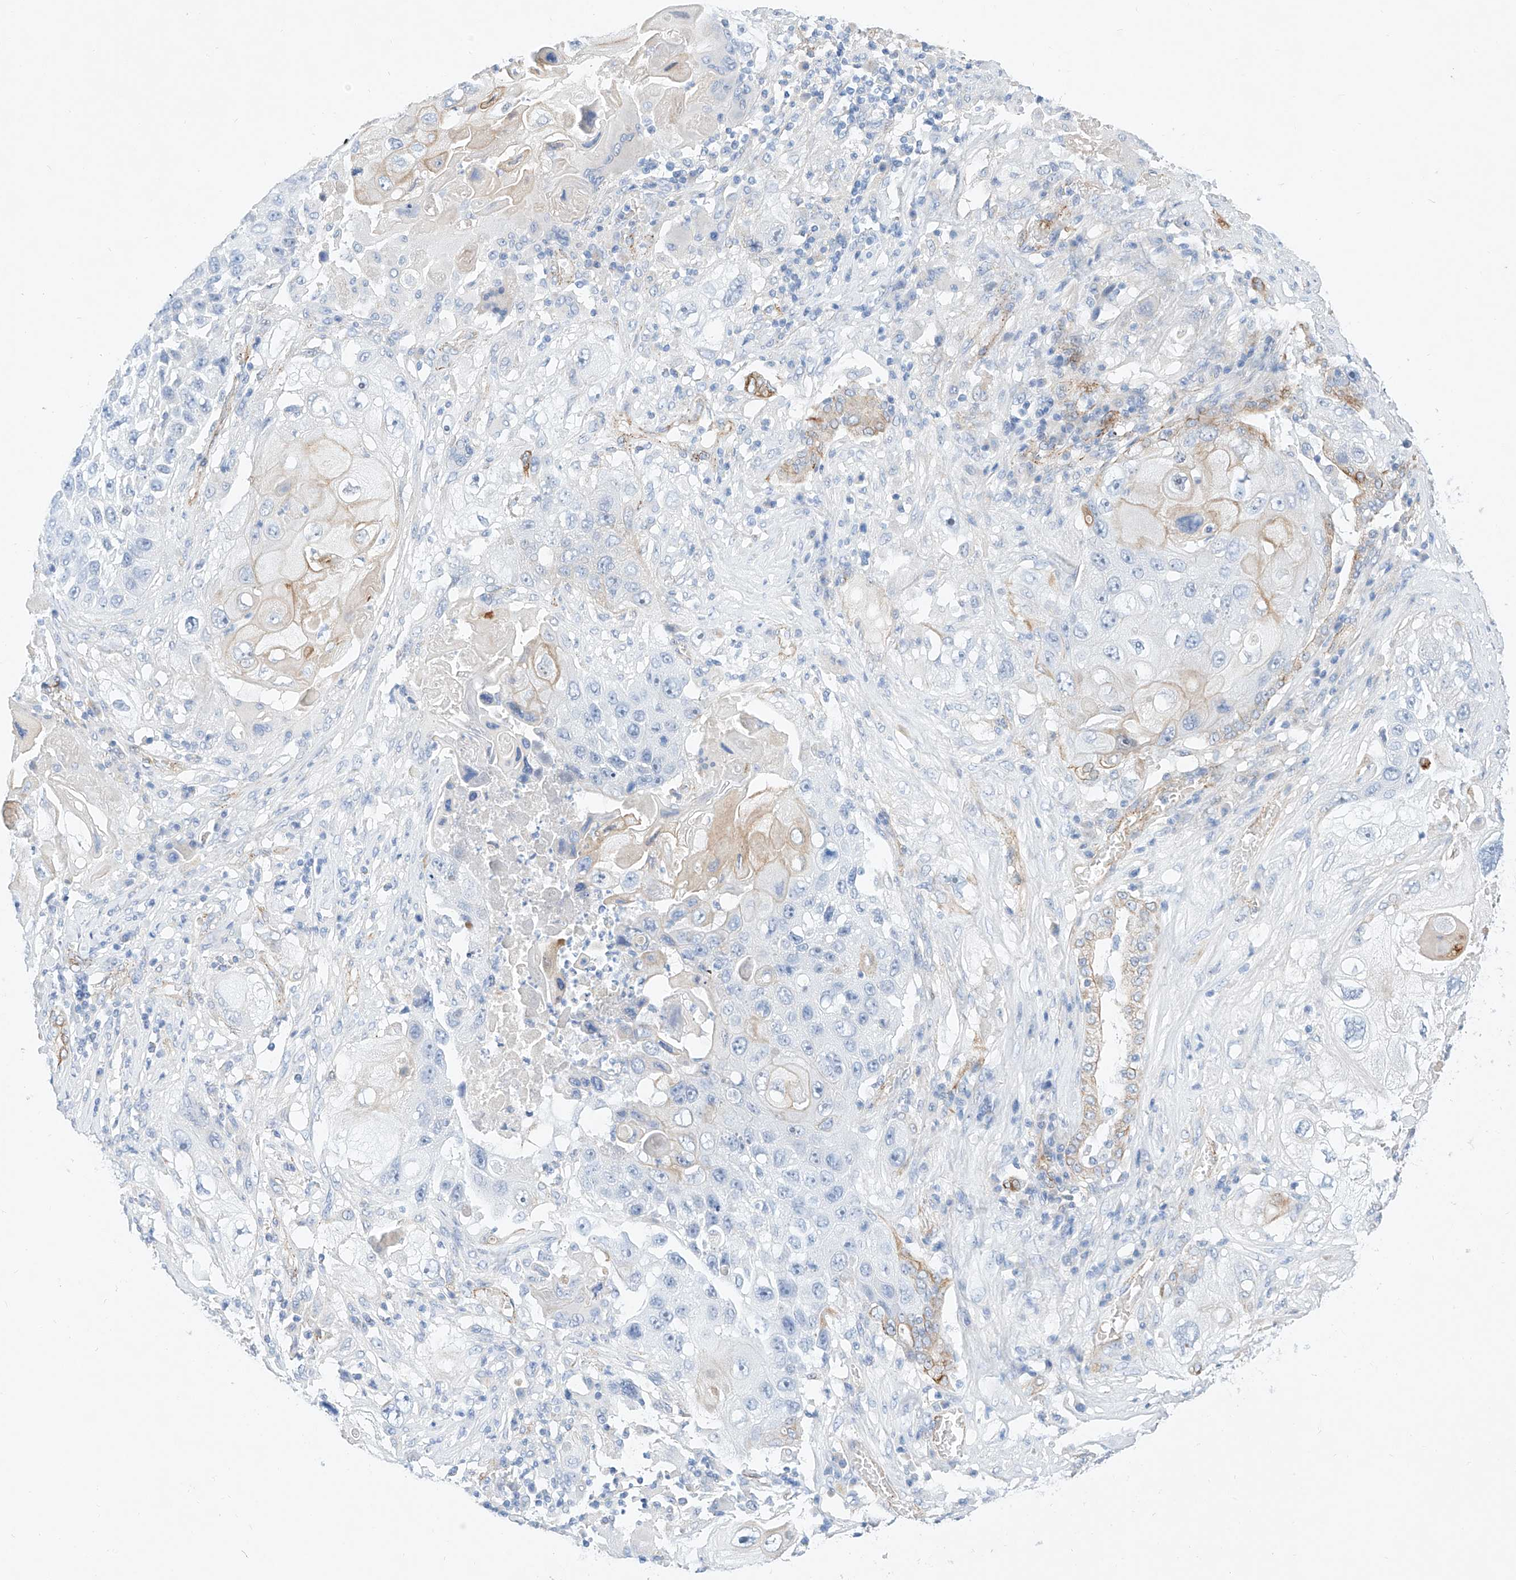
{"staining": {"intensity": "negative", "quantity": "none", "location": "none"}, "tissue": "lung cancer", "cell_type": "Tumor cells", "image_type": "cancer", "snomed": [{"axis": "morphology", "description": "Squamous cell carcinoma, NOS"}, {"axis": "topography", "description": "Lung"}], "caption": "Immunohistochemical staining of human lung squamous cell carcinoma demonstrates no significant expression in tumor cells.", "gene": "SBSPON", "patient": {"sex": "male", "age": 61}}